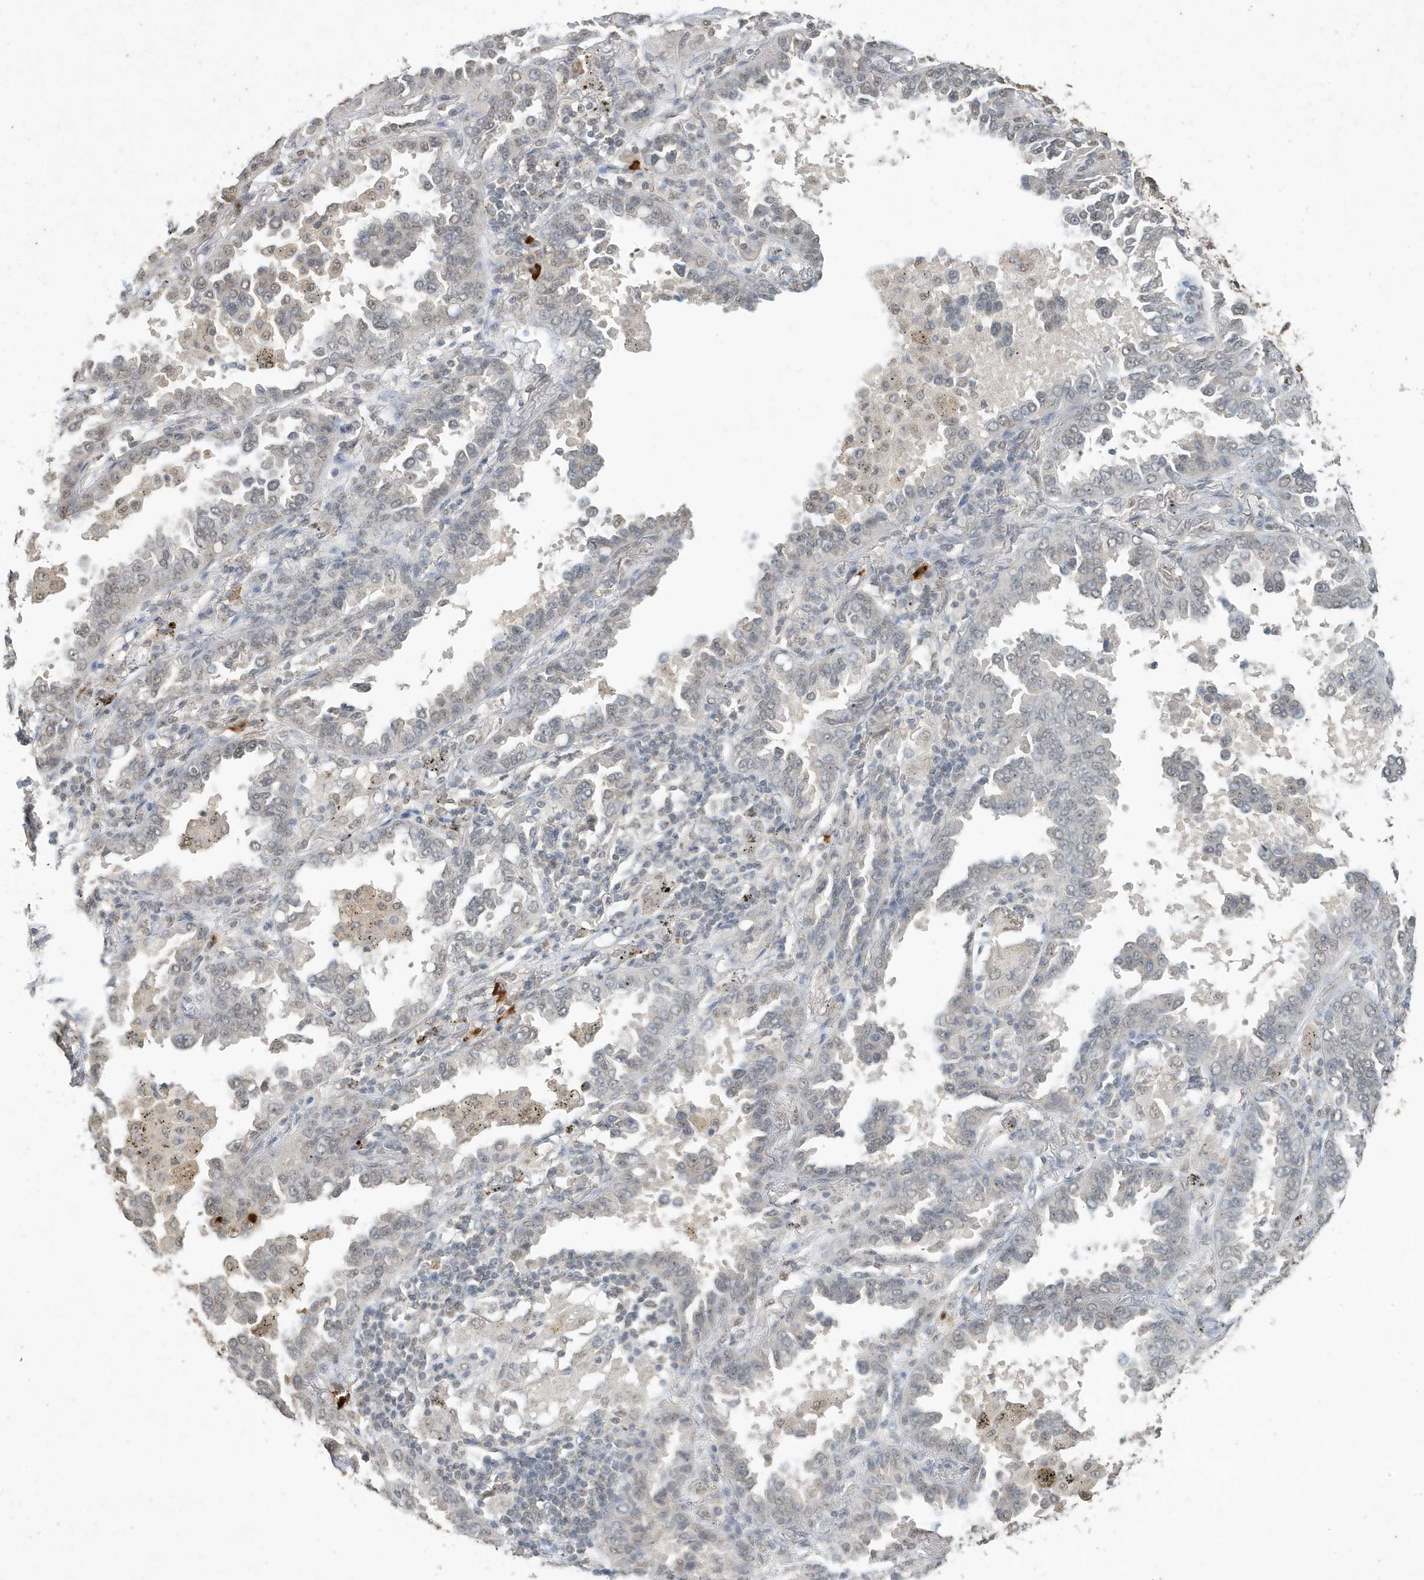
{"staining": {"intensity": "weak", "quantity": "<25%", "location": "nuclear"}, "tissue": "lung cancer", "cell_type": "Tumor cells", "image_type": "cancer", "snomed": [{"axis": "morphology", "description": "Normal tissue, NOS"}, {"axis": "morphology", "description": "Adenocarcinoma, NOS"}, {"axis": "topography", "description": "Lung"}], "caption": "Immunohistochemistry of lung cancer (adenocarcinoma) exhibits no positivity in tumor cells.", "gene": "DEFA1", "patient": {"sex": "male", "age": 59}}